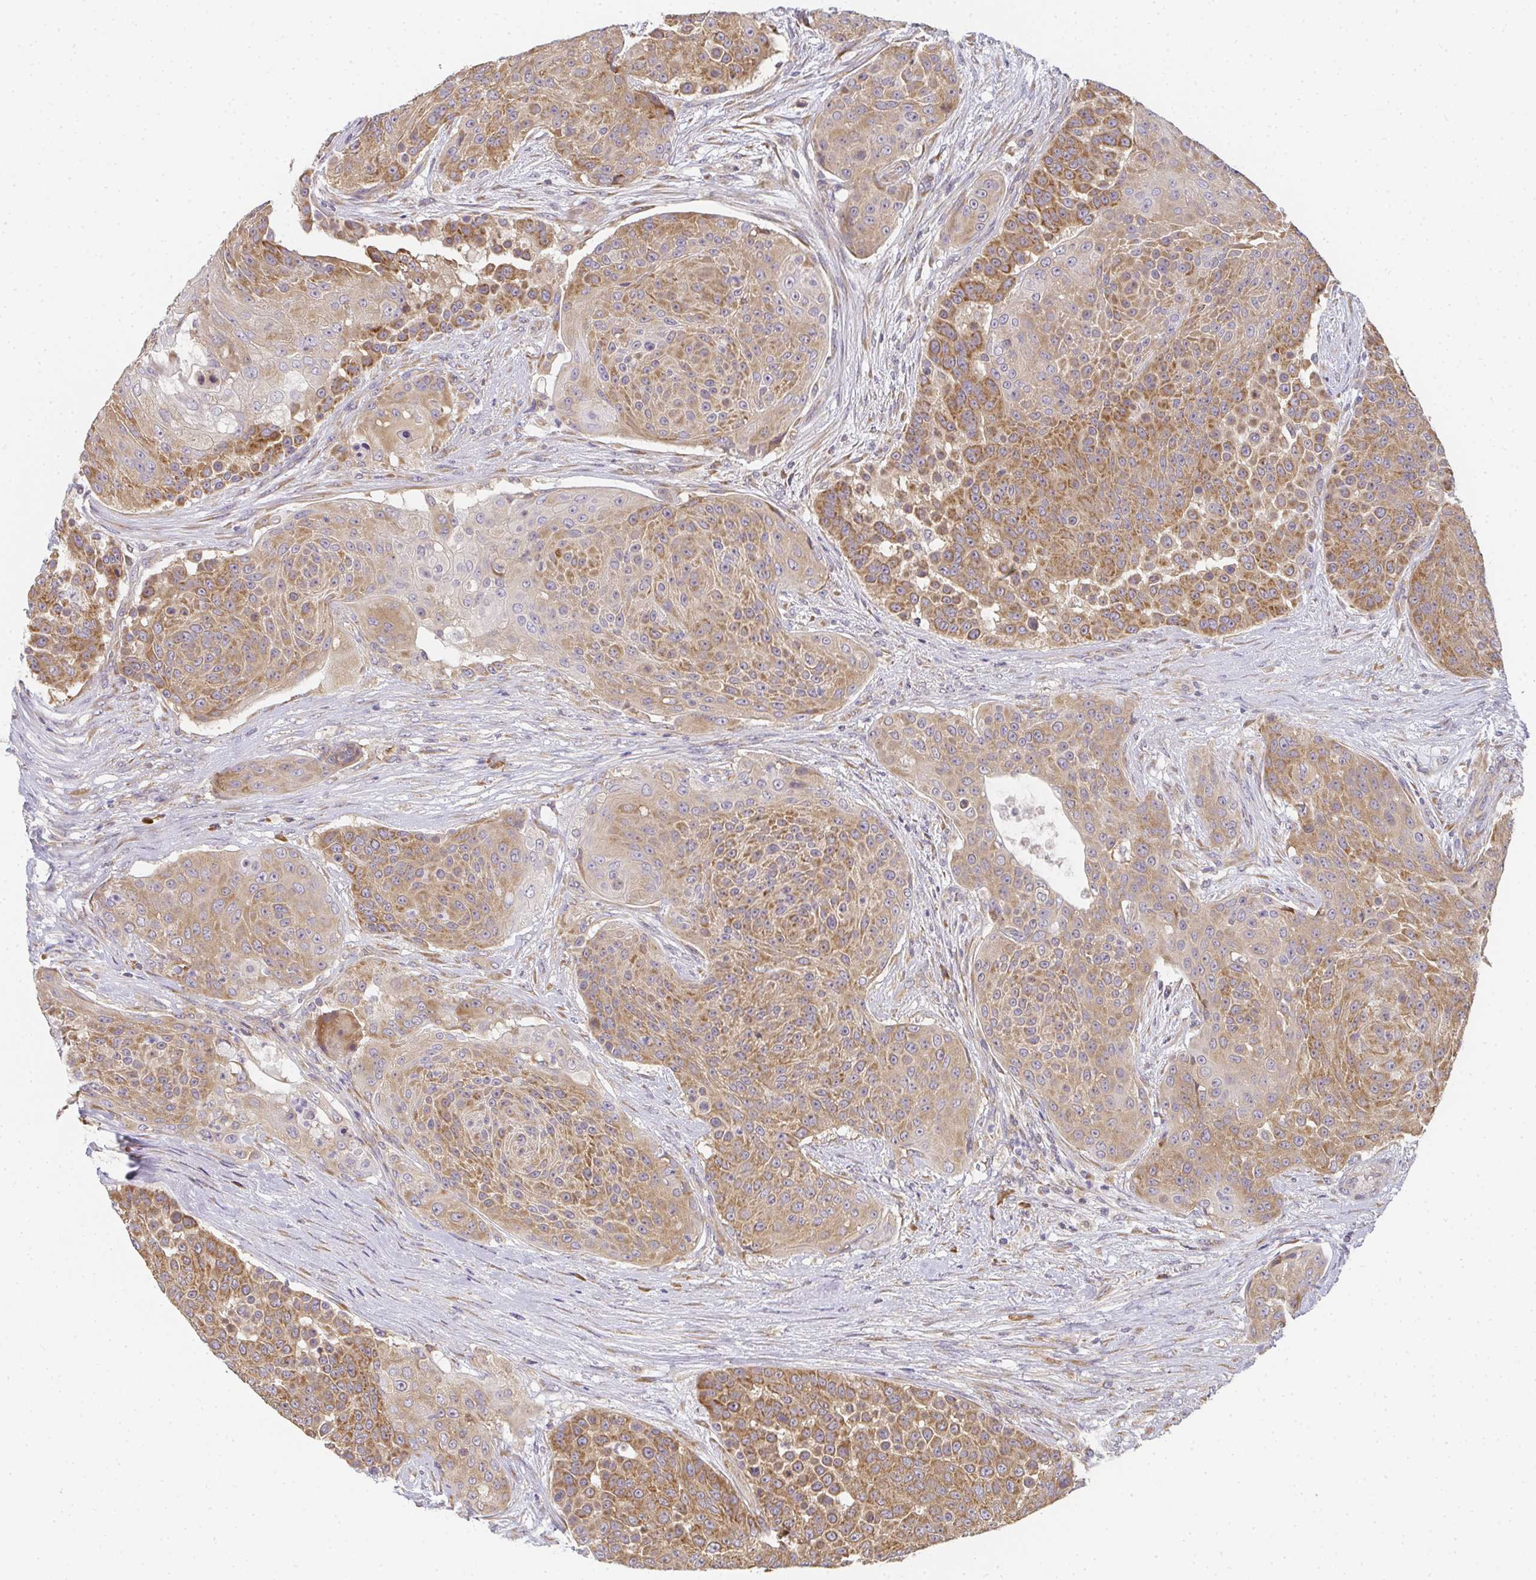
{"staining": {"intensity": "moderate", "quantity": ">75%", "location": "cytoplasmic/membranous"}, "tissue": "urothelial cancer", "cell_type": "Tumor cells", "image_type": "cancer", "snomed": [{"axis": "morphology", "description": "Urothelial carcinoma, High grade"}, {"axis": "topography", "description": "Urinary bladder"}], "caption": "Brown immunohistochemical staining in human urothelial cancer exhibits moderate cytoplasmic/membranous staining in approximately >75% of tumor cells. (DAB (3,3'-diaminobenzidine) IHC, brown staining for protein, blue staining for nuclei).", "gene": "SLC35B3", "patient": {"sex": "female", "age": 63}}